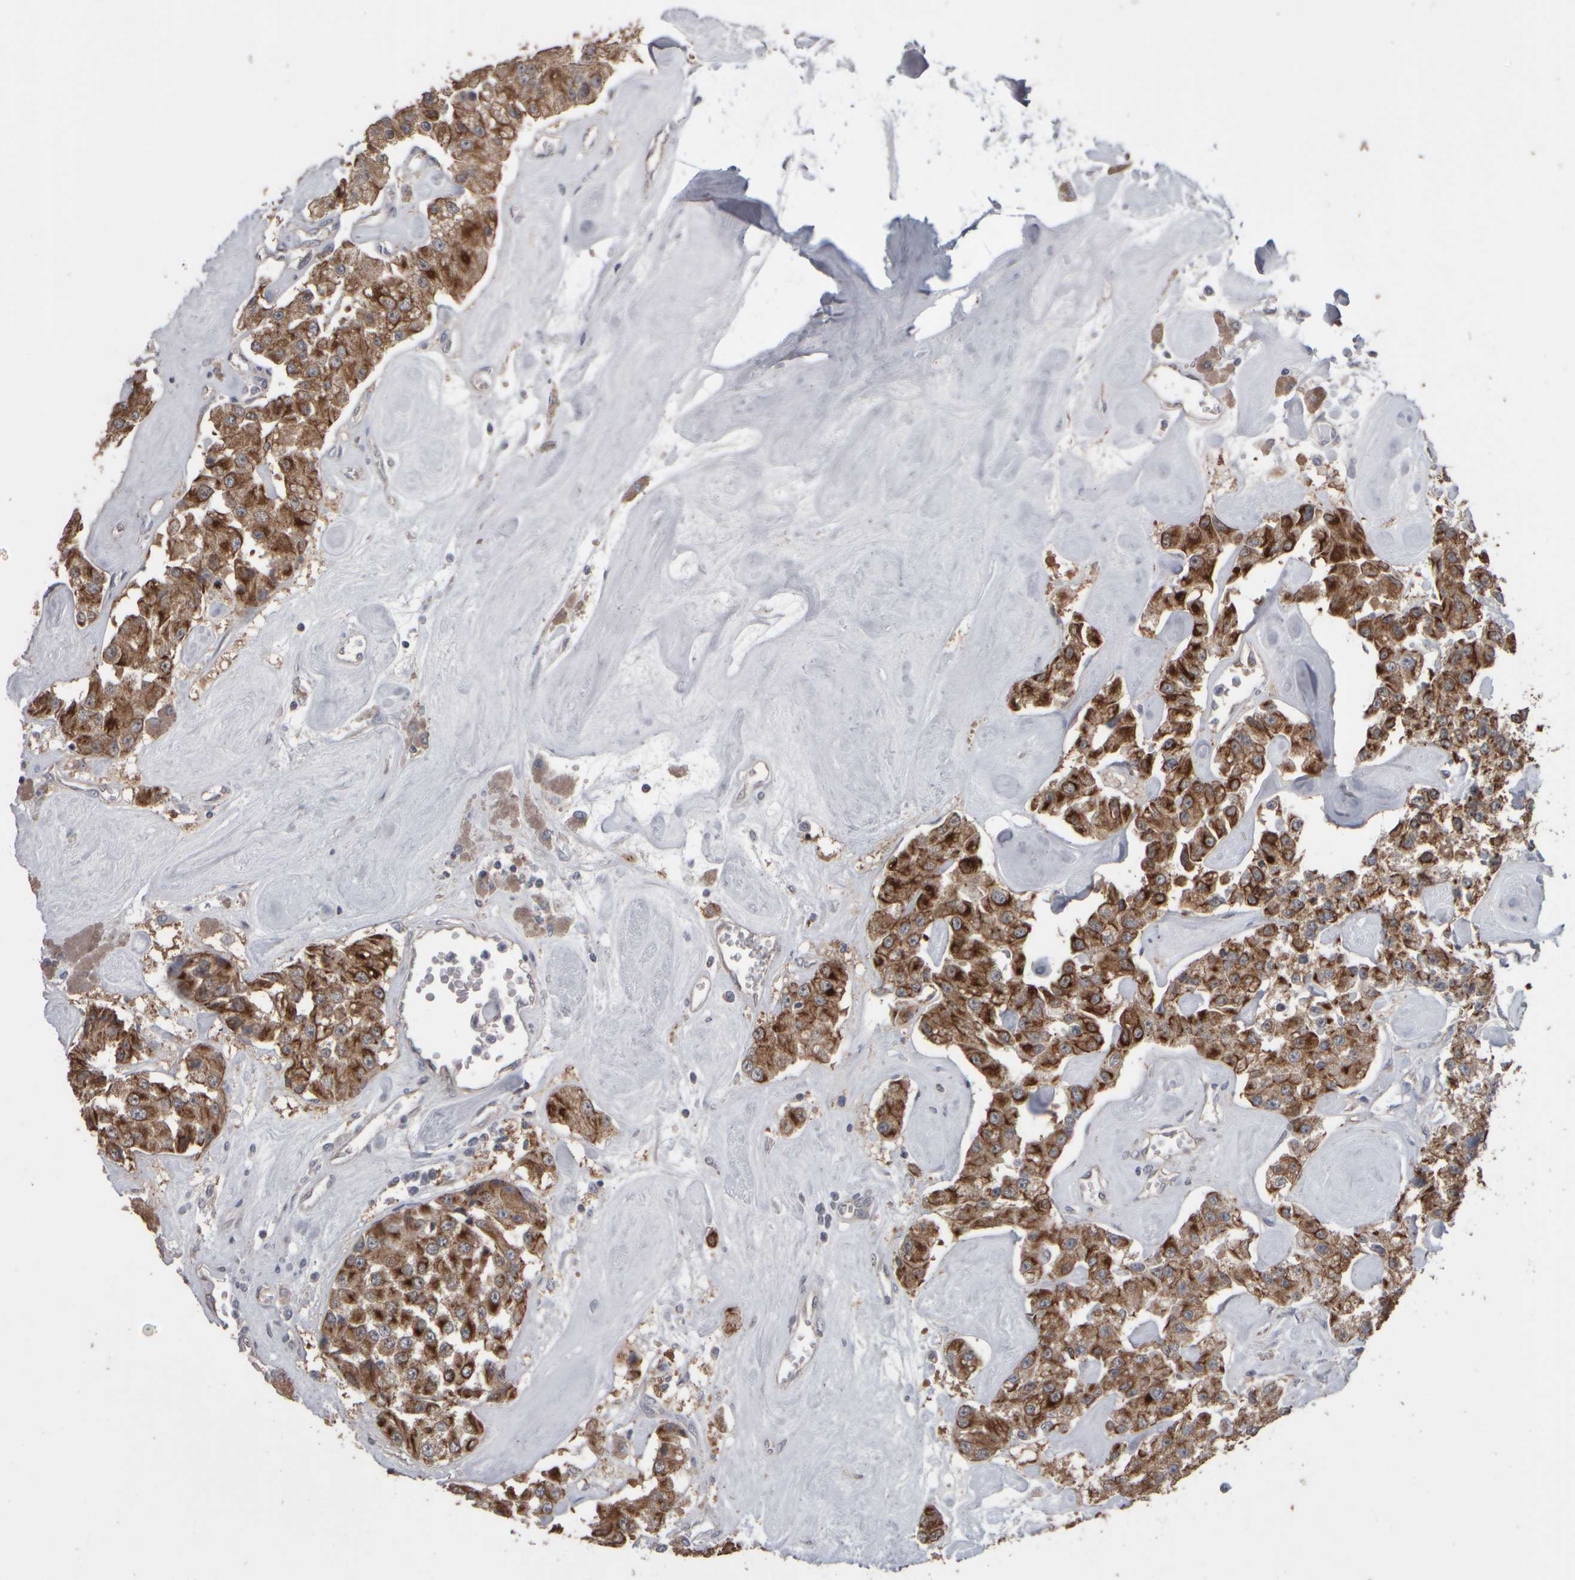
{"staining": {"intensity": "strong", "quantity": ">75%", "location": "cytoplasmic/membranous"}, "tissue": "carcinoid", "cell_type": "Tumor cells", "image_type": "cancer", "snomed": [{"axis": "morphology", "description": "Carcinoid, malignant, NOS"}, {"axis": "topography", "description": "Pancreas"}], "caption": "Strong cytoplasmic/membranous protein staining is seen in about >75% of tumor cells in carcinoid (malignant). (brown staining indicates protein expression, while blue staining denotes nuclei).", "gene": "EPHX2", "patient": {"sex": "male", "age": 41}}